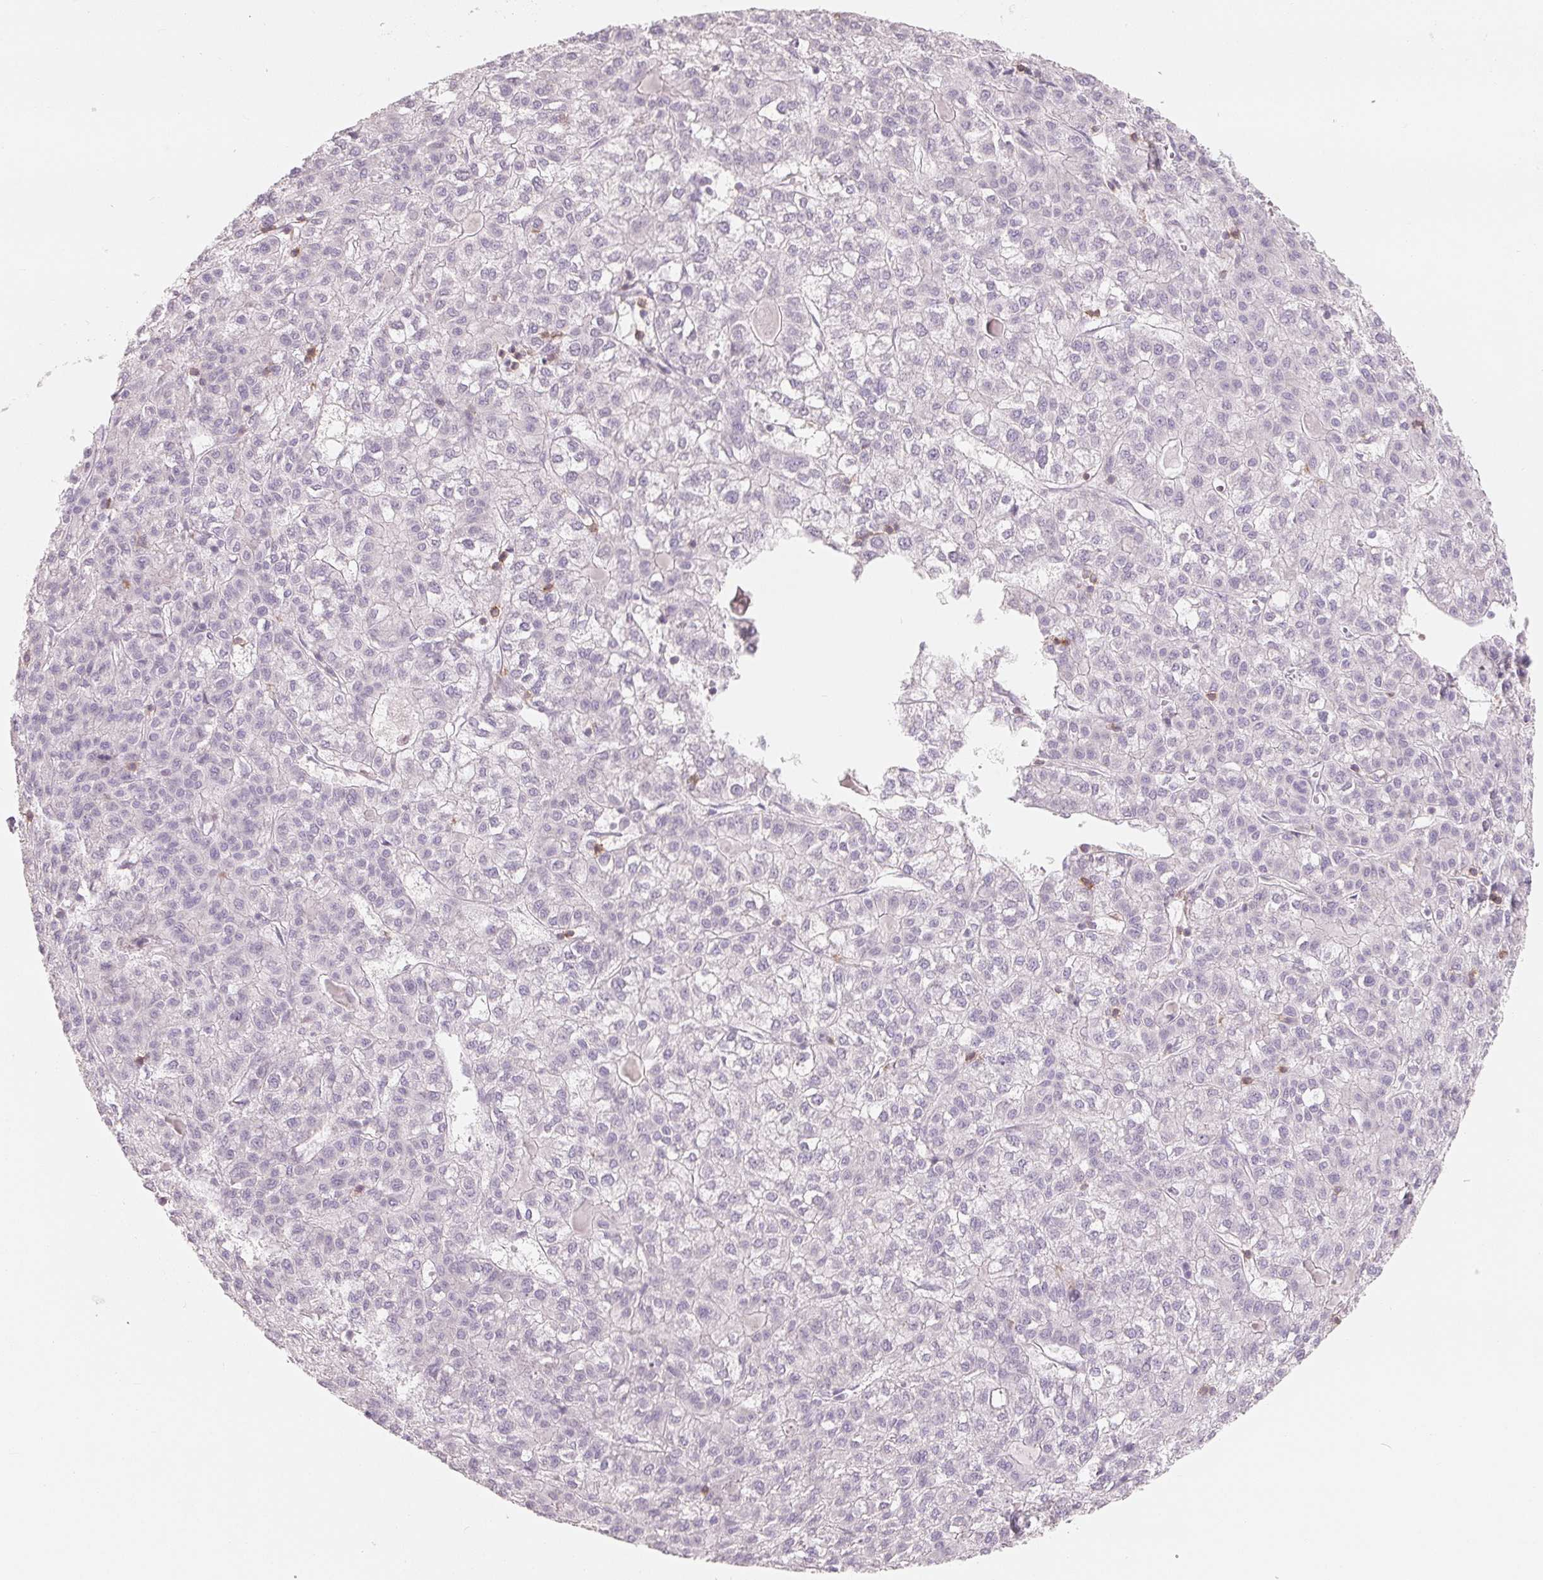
{"staining": {"intensity": "negative", "quantity": "none", "location": "none"}, "tissue": "liver cancer", "cell_type": "Tumor cells", "image_type": "cancer", "snomed": [{"axis": "morphology", "description": "Carcinoma, Hepatocellular, NOS"}, {"axis": "topography", "description": "Liver"}], "caption": "Immunohistochemical staining of human liver hepatocellular carcinoma shows no significant expression in tumor cells.", "gene": "CD69", "patient": {"sex": "female", "age": 43}}